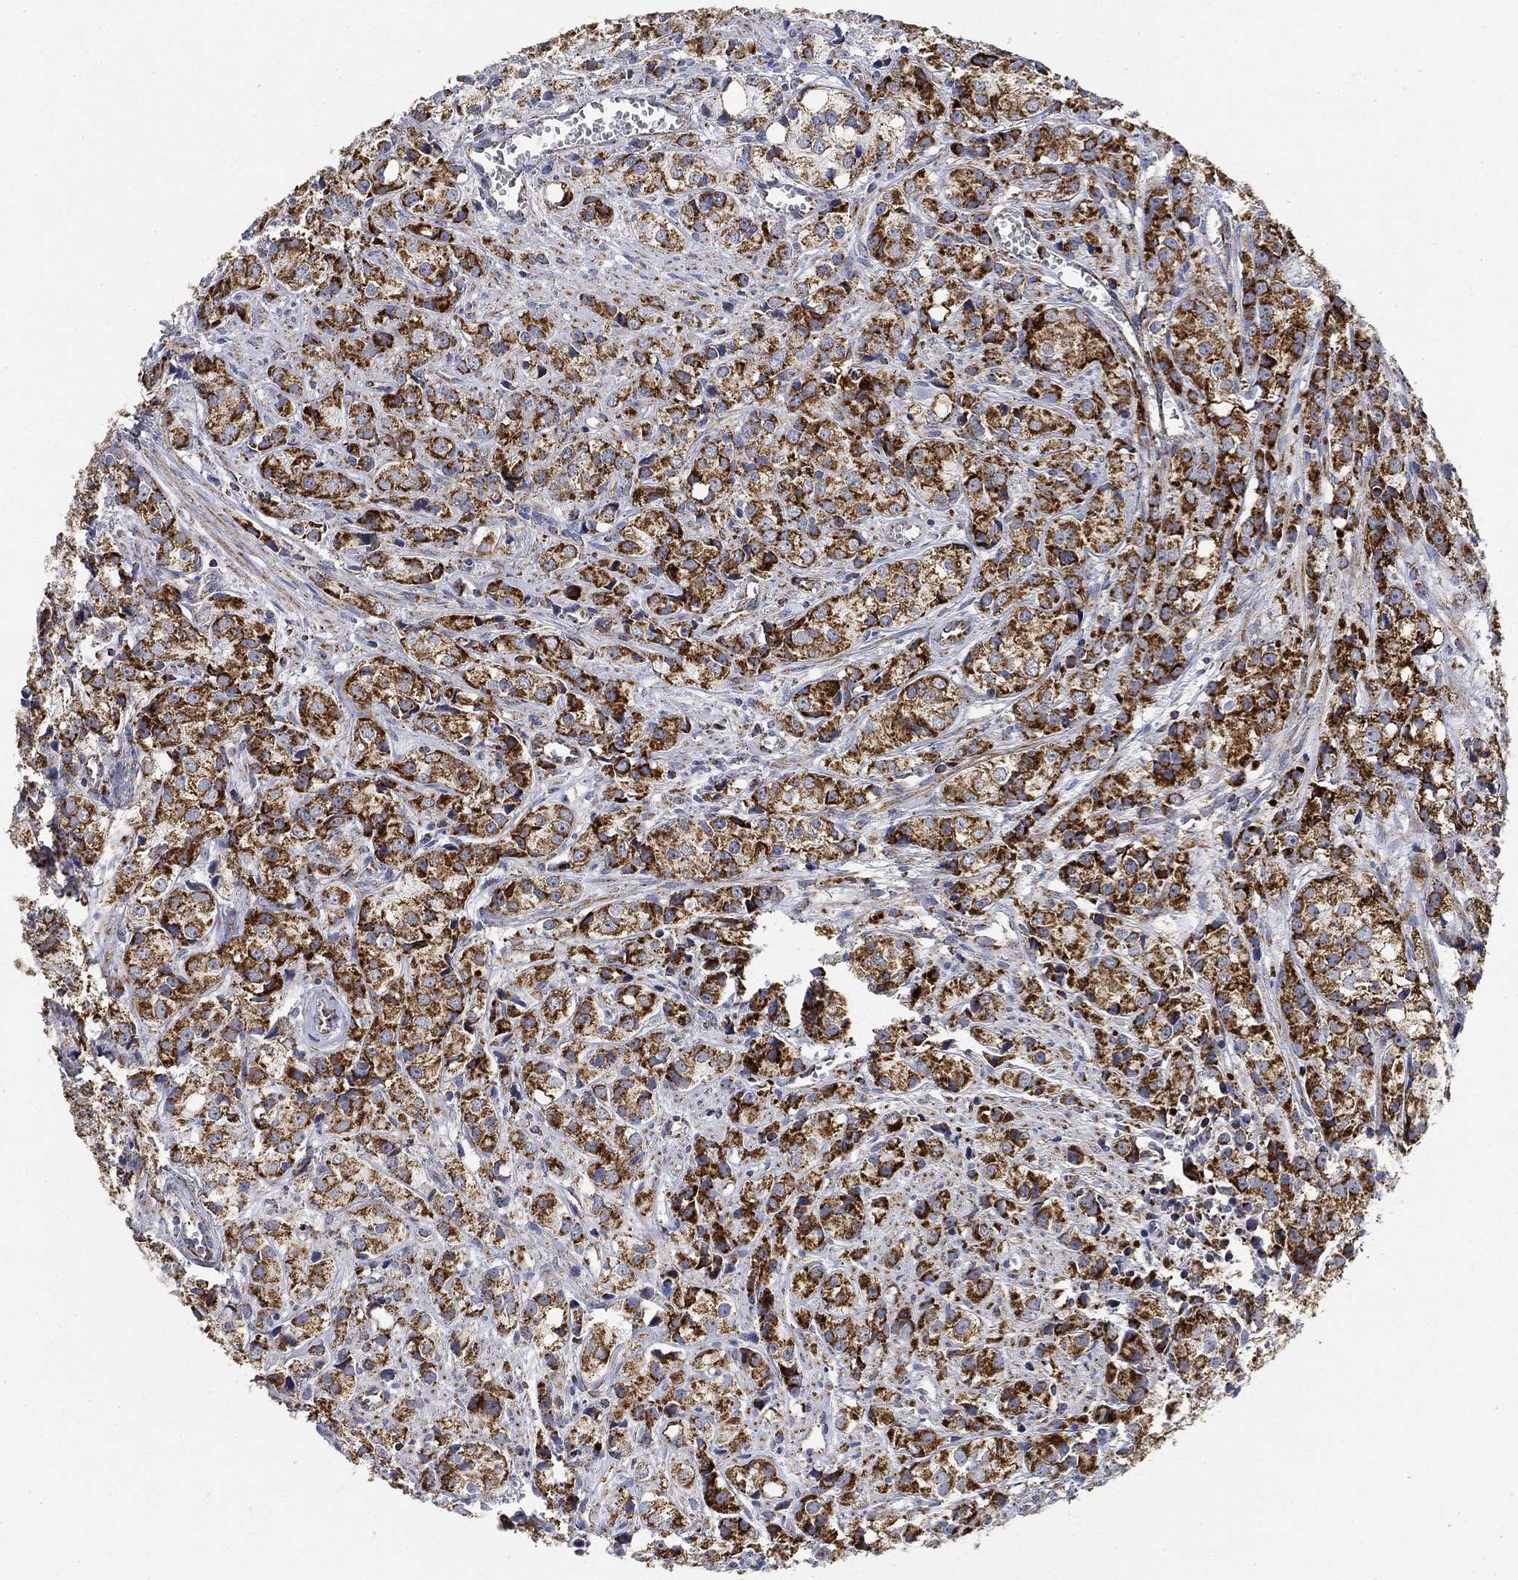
{"staining": {"intensity": "strong", "quantity": ">75%", "location": "cytoplasmic/membranous"}, "tissue": "prostate cancer", "cell_type": "Tumor cells", "image_type": "cancer", "snomed": [{"axis": "morphology", "description": "Adenocarcinoma, Medium grade"}, {"axis": "topography", "description": "Prostate"}], "caption": "Immunohistochemical staining of prostate medium-grade adenocarcinoma reveals strong cytoplasmic/membranous protein staining in approximately >75% of tumor cells.", "gene": "NDUFS3", "patient": {"sex": "male", "age": 74}}